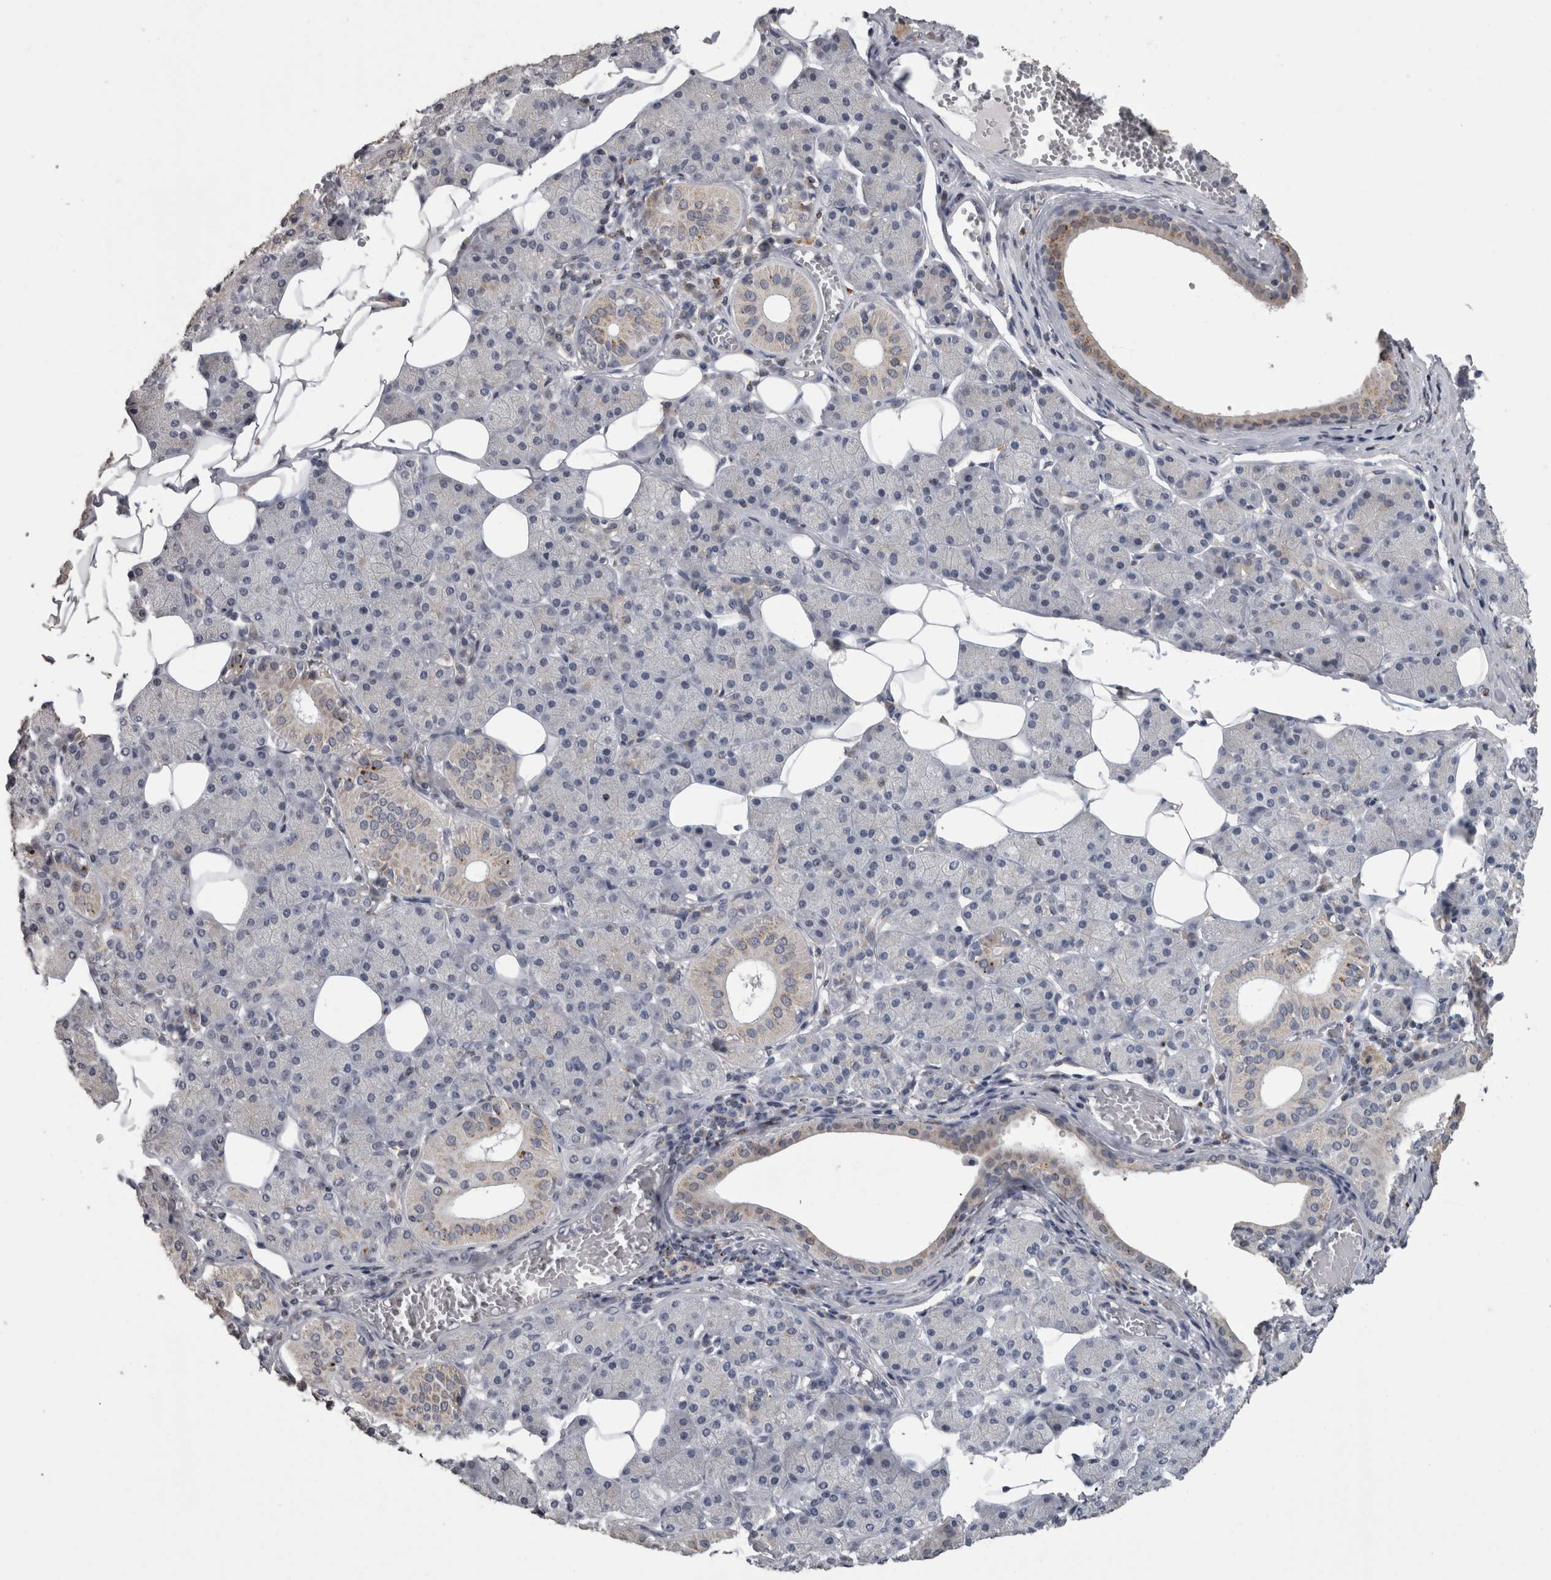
{"staining": {"intensity": "moderate", "quantity": "<25%", "location": "cytoplasmic/membranous"}, "tissue": "salivary gland", "cell_type": "Glandular cells", "image_type": "normal", "snomed": [{"axis": "morphology", "description": "Normal tissue, NOS"}, {"axis": "topography", "description": "Salivary gland"}], "caption": "The immunohistochemical stain shows moderate cytoplasmic/membranous positivity in glandular cells of unremarkable salivary gland.", "gene": "NAAA", "patient": {"sex": "female", "age": 33}}